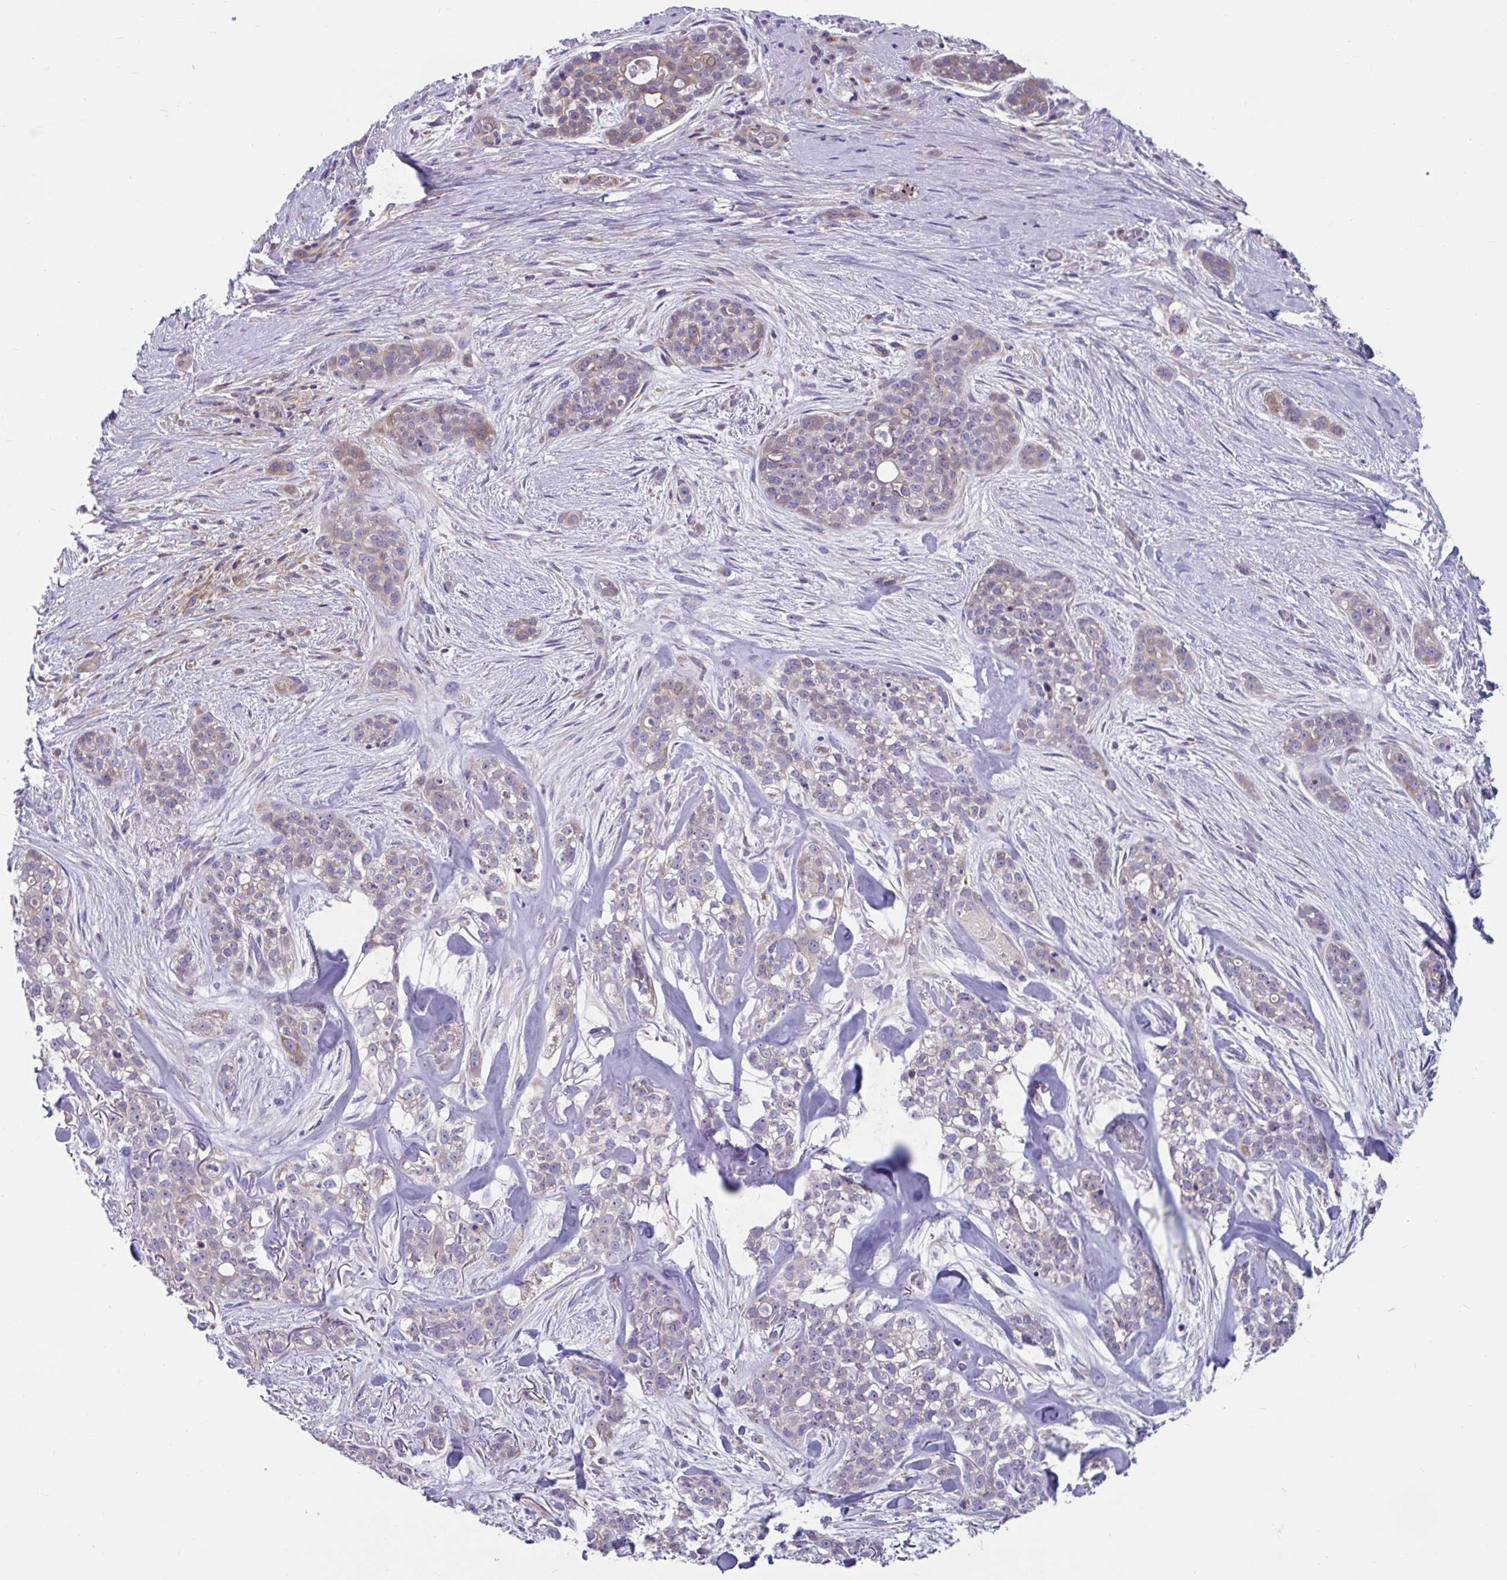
{"staining": {"intensity": "weak", "quantity": "<25%", "location": "cytoplasmic/membranous"}, "tissue": "skin cancer", "cell_type": "Tumor cells", "image_type": "cancer", "snomed": [{"axis": "morphology", "description": "Basal cell carcinoma"}, {"axis": "topography", "description": "Skin"}], "caption": "Tumor cells are negative for protein expression in human skin basal cell carcinoma. Nuclei are stained in blue.", "gene": "WBP1", "patient": {"sex": "female", "age": 79}}